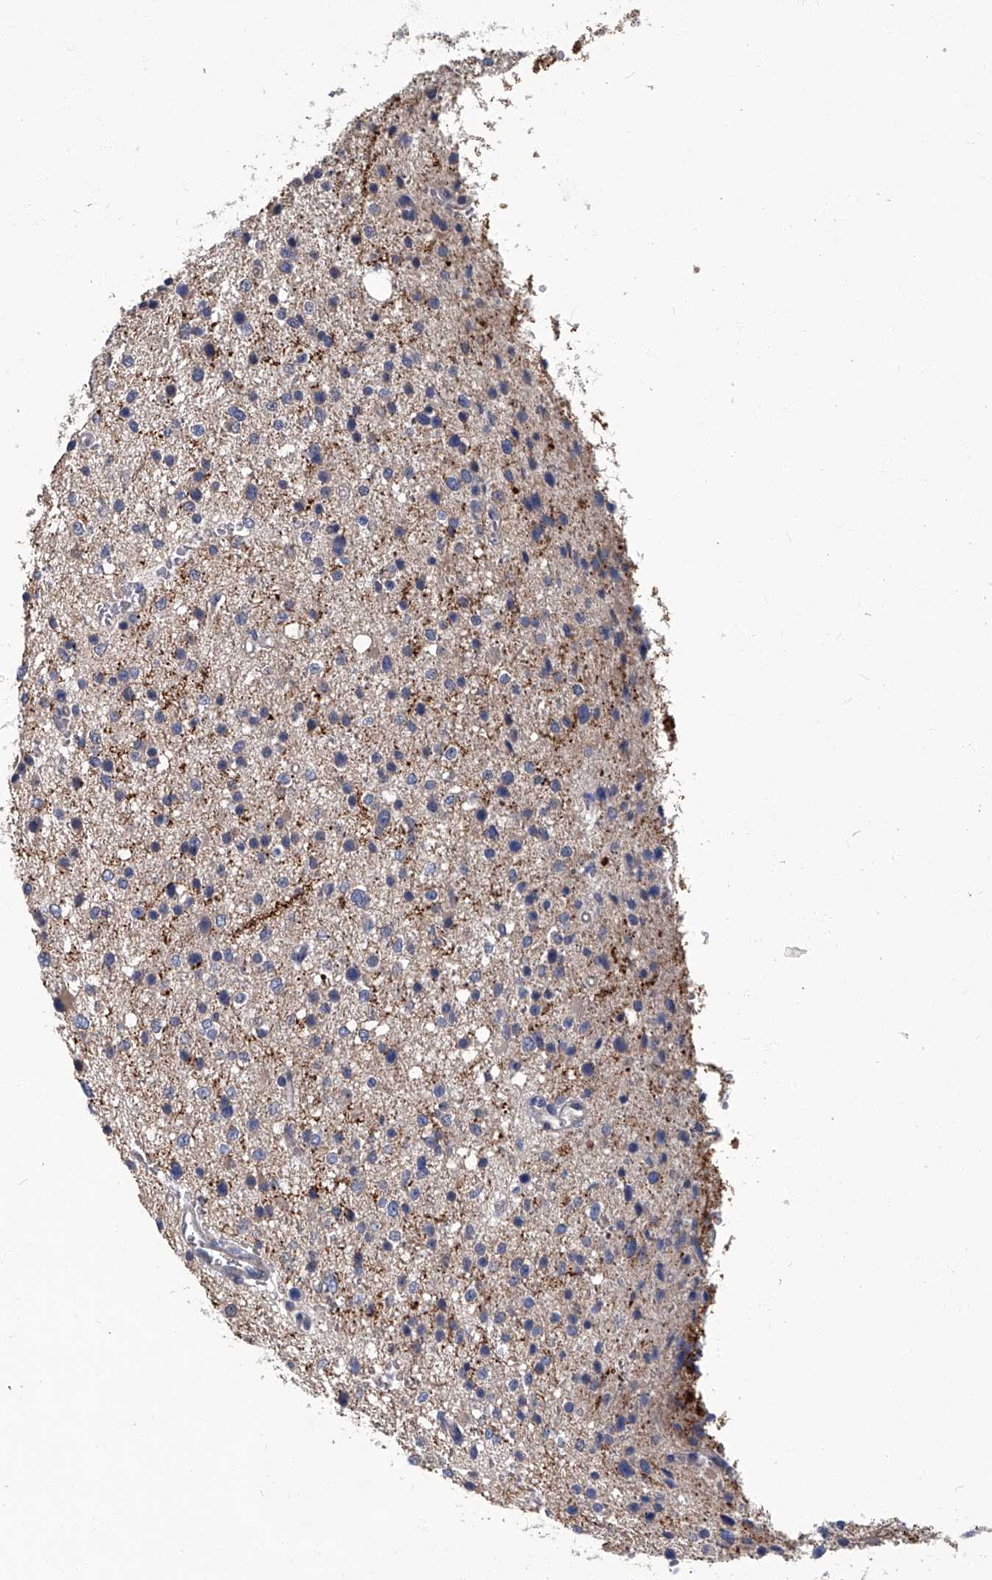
{"staining": {"intensity": "negative", "quantity": "none", "location": "none"}, "tissue": "glioma", "cell_type": "Tumor cells", "image_type": "cancer", "snomed": [{"axis": "morphology", "description": "Glioma, malignant, Low grade"}, {"axis": "topography", "description": "Brain"}], "caption": "Immunohistochemistry (IHC) histopathology image of human malignant glioma (low-grade) stained for a protein (brown), which displays no expression in tumor cells. Brightfield microscopy of immunohistochemistry stained with DAB (3,3'-diaminobenzidine) (brown) and hematoxylin (blue), captured at high magnification.", "gene": "TGFBR1", "patient": {"sex": "female", "age": 37}}